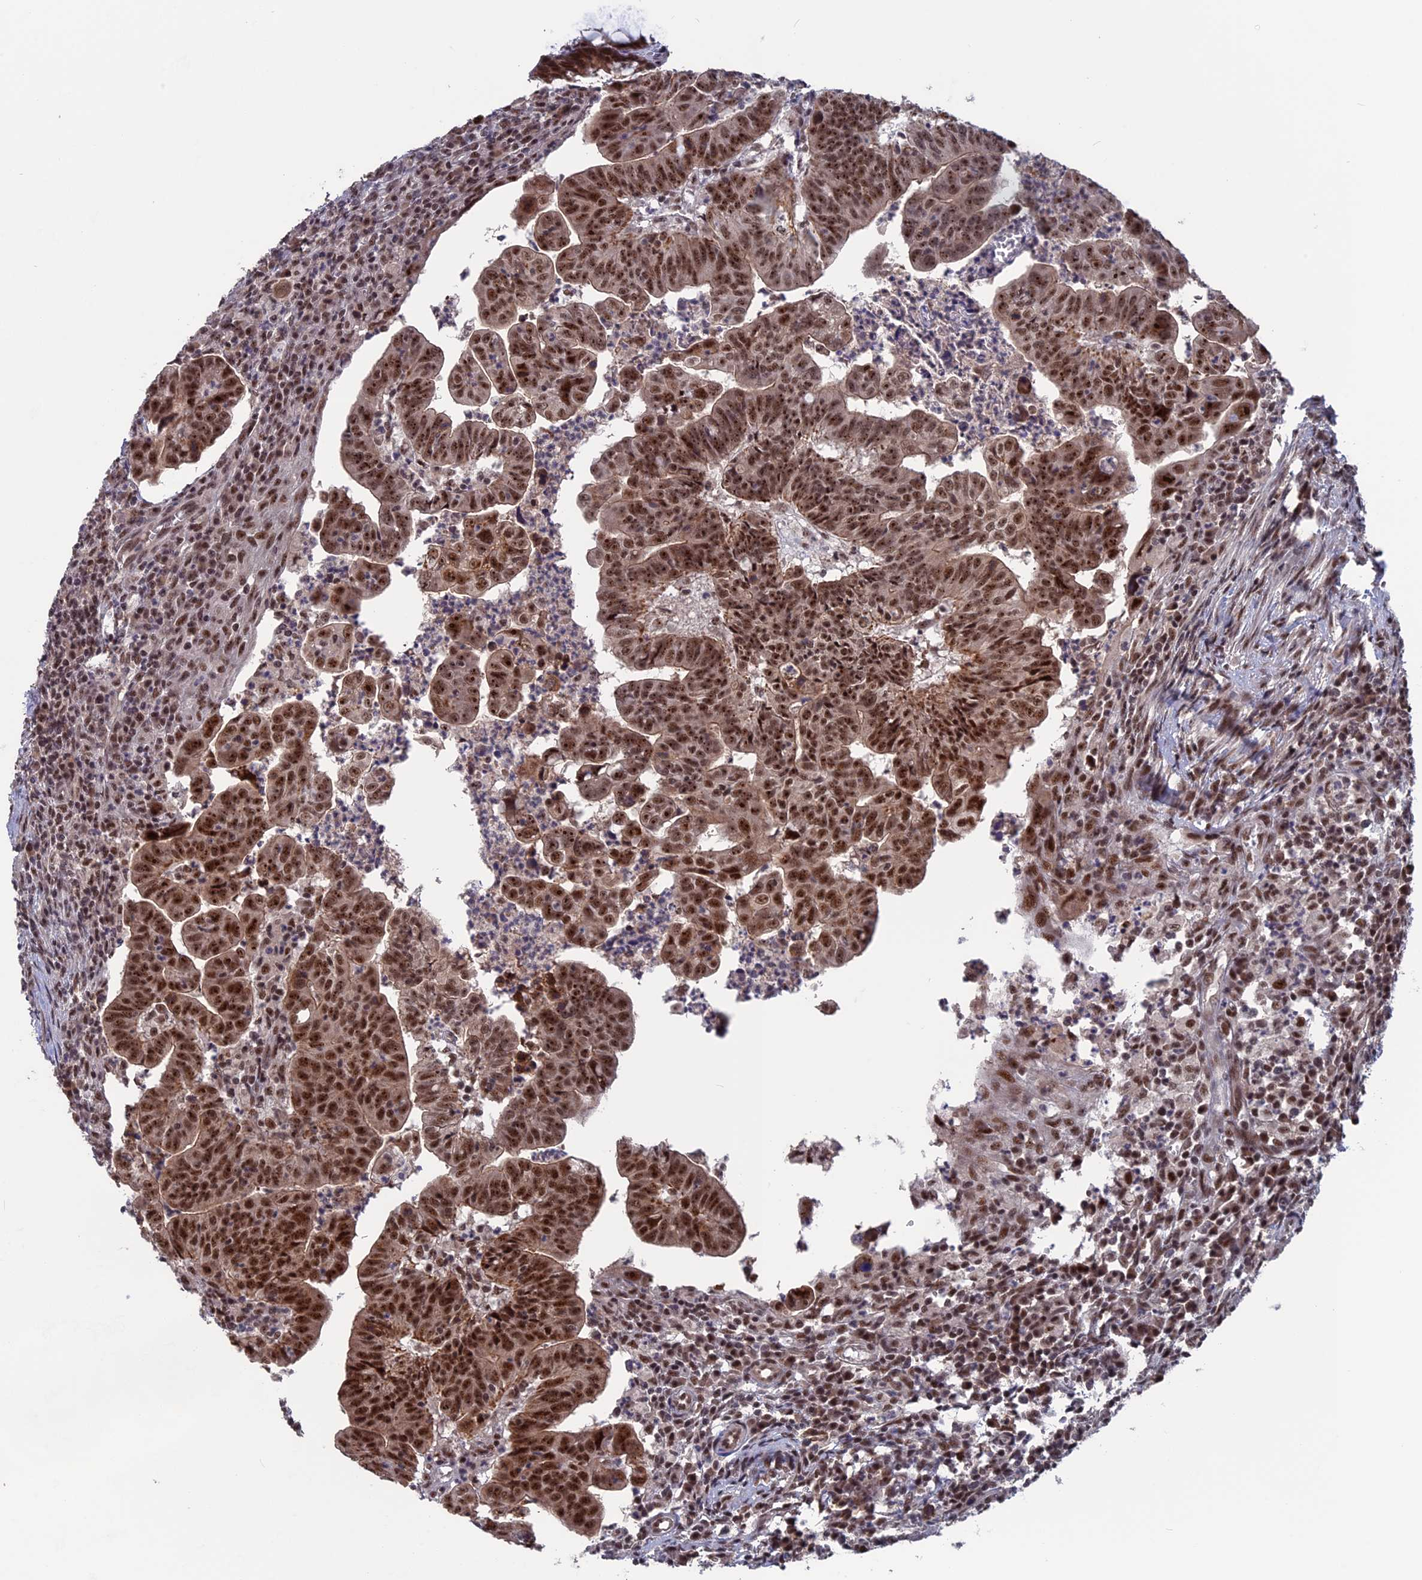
{"staining": {"intensity": "strong", "quantity": ">75%", "location": "nuclear"}, "tissue": "colorectal cancer", "cell_type": "Tumor cells", "image_type": "cancer", "snomed": [{"axis": "morphology", "description": "Adenocarcinoma, NOS"}, {"axis": "topography", "description": "Rectum"}], "caption": "Tumor cells show strong nuclear expression in about >75% of cells in colorectal cancer.", "gene": "CACTIN", "patient": {"sex": "male", "age": 69}}